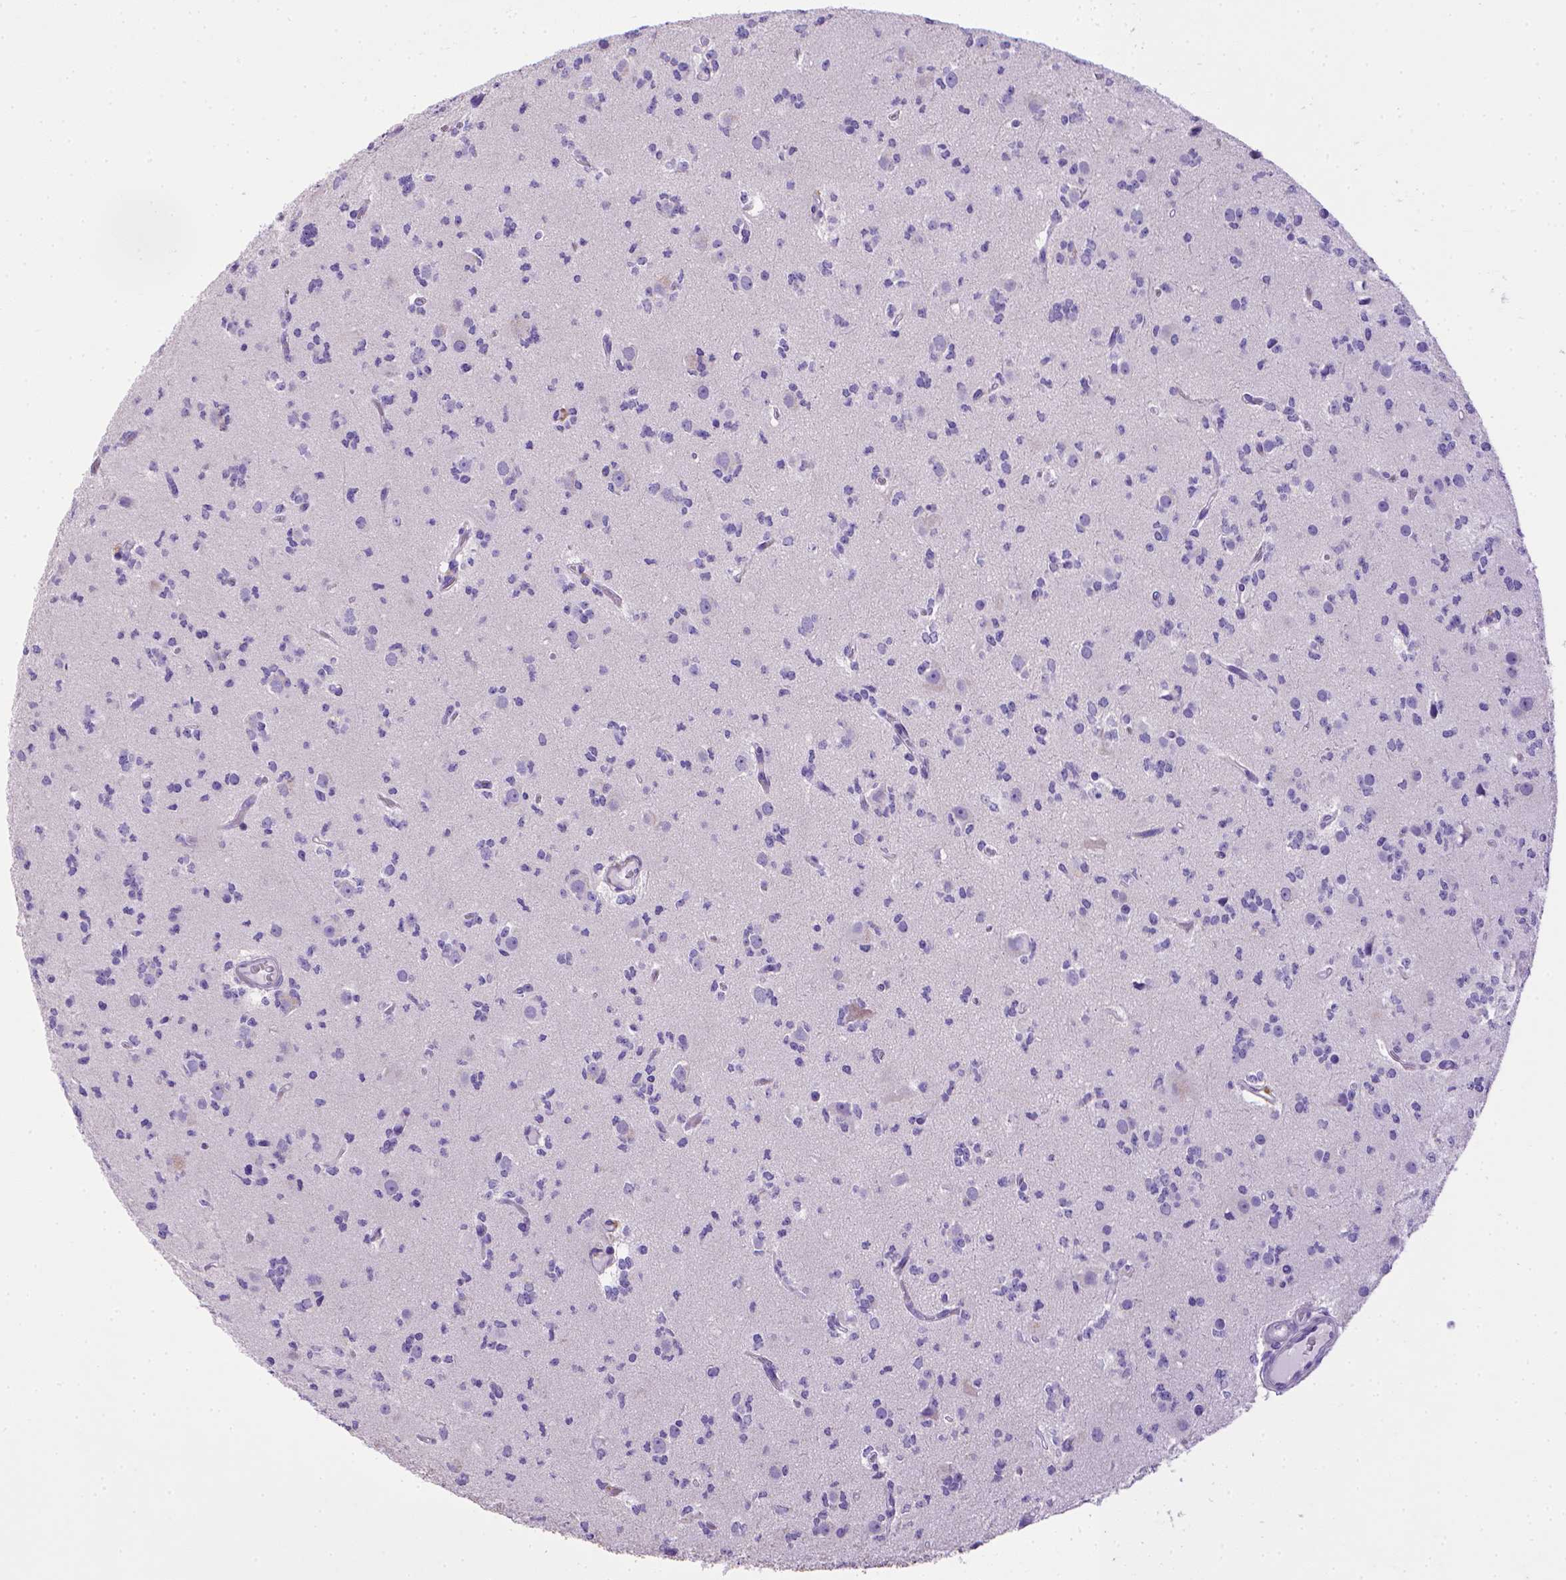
{"staining": {"intensity": "negative", "quantity": "none", "location": "none"}, "tissue": "glioma", "cell_type": "Tumor cells", "image_type": "cancer", "snomed": [{"axis": "morphology", "description": "Glioma, malignant, Low grade"}, {"axis": "topography", "description": "Brain"}], "caption": "High magnification brightfield microscopy of malignant glioma (low-grade) stained with DAB (3,3'-diaminobenzidine) (brown) and counterstained with hematoxylin (blue): tumor cells show no significant positivity.", "gene": "BAAT", "patient": {"sex": "male", "age": 27}}